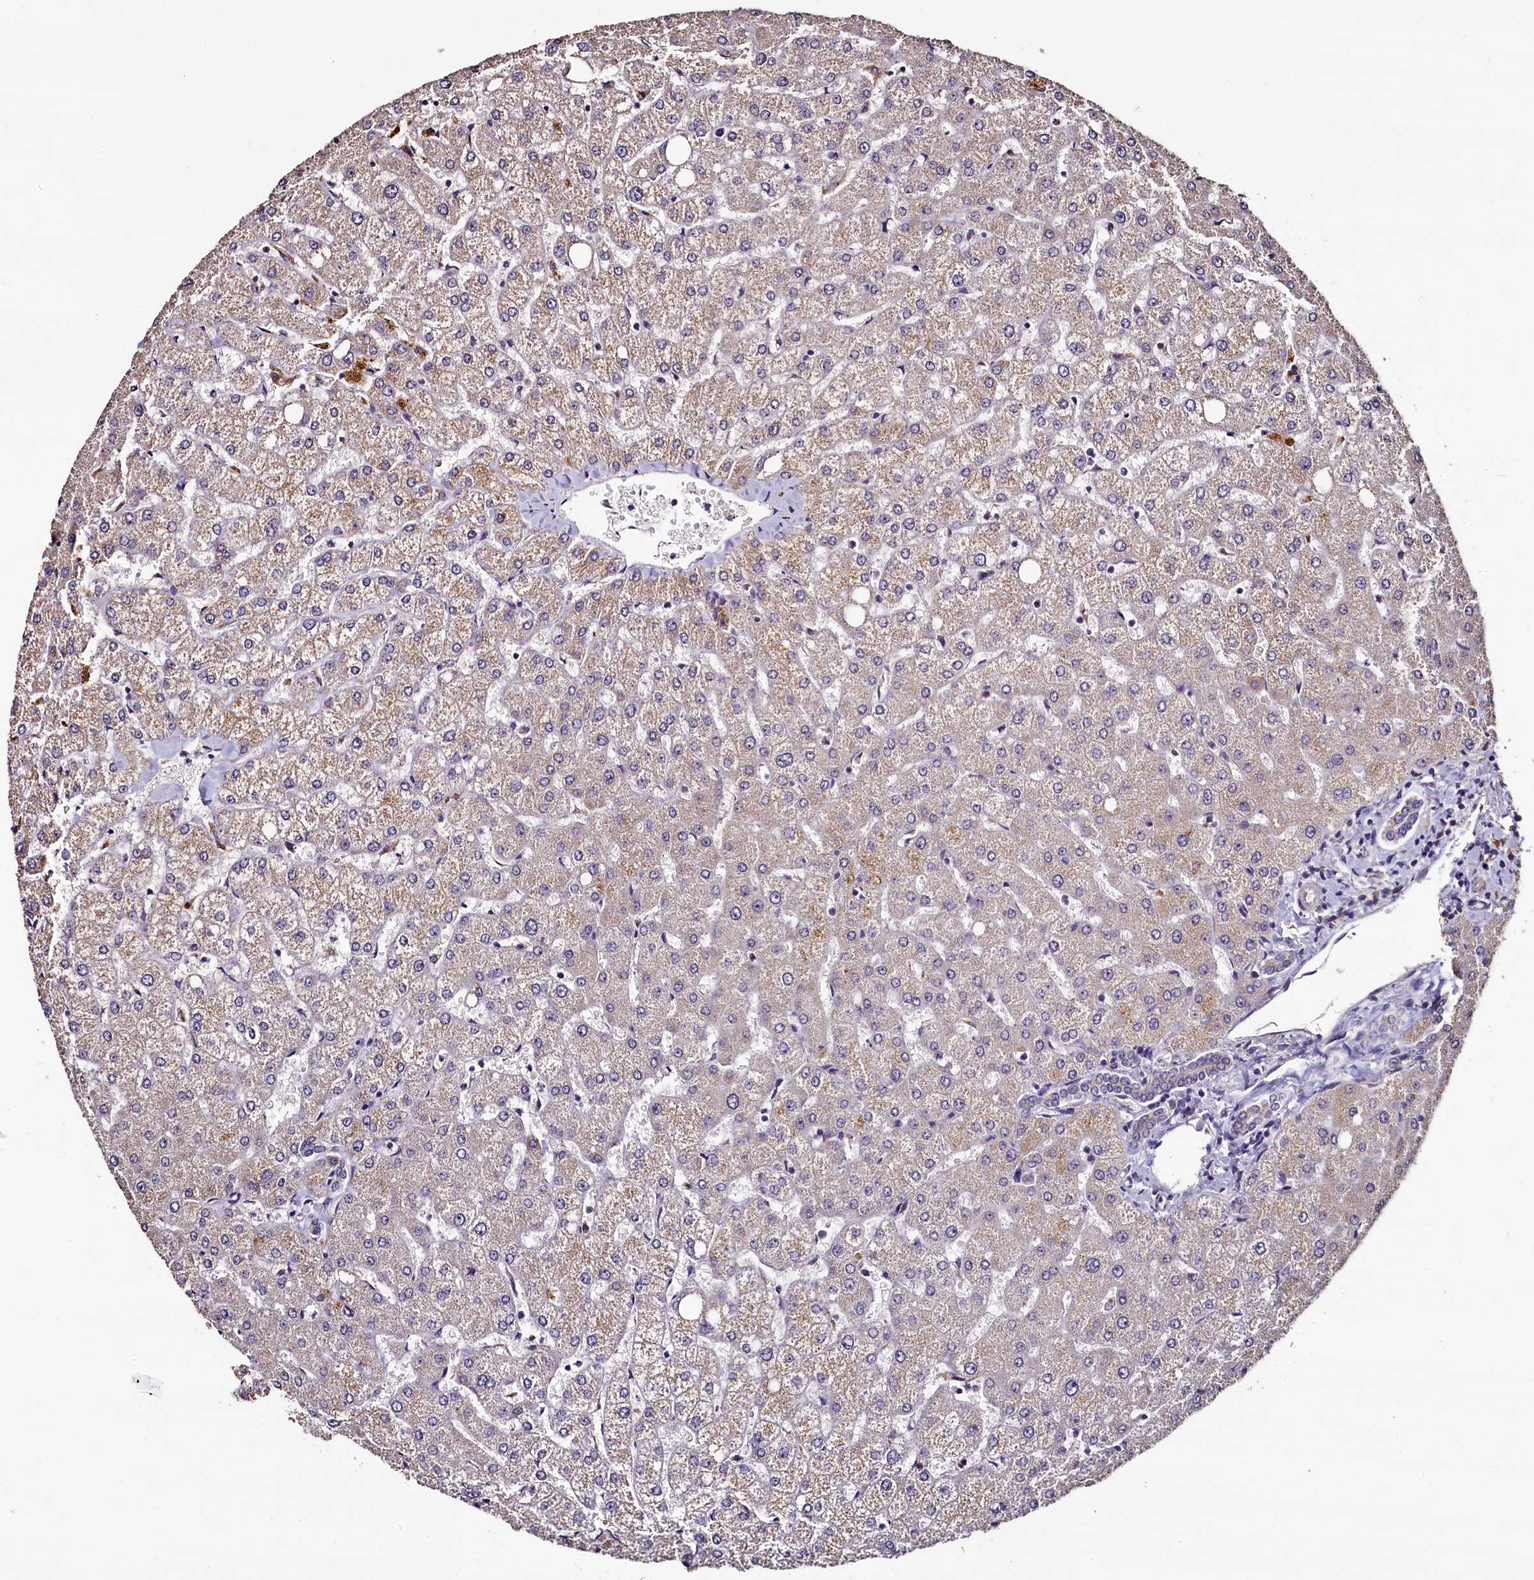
{"staining": {"intensity": "negative", "quantity": "none", "location": "none"}, "tissue": "liver", "cell_type": "Cholangiocytes", "image_type": "normal", "snomed": [{"axis": "morphology", "description": "Normal tissue, NOS"}, {"axis": "topography", "description": "Liver"}], "caption": "A micrograph of liver stained for a protein shows no brown staining in cholangiocytes.", "gene": "COQ9", "patient": {"sex": "female", "age": 54}}